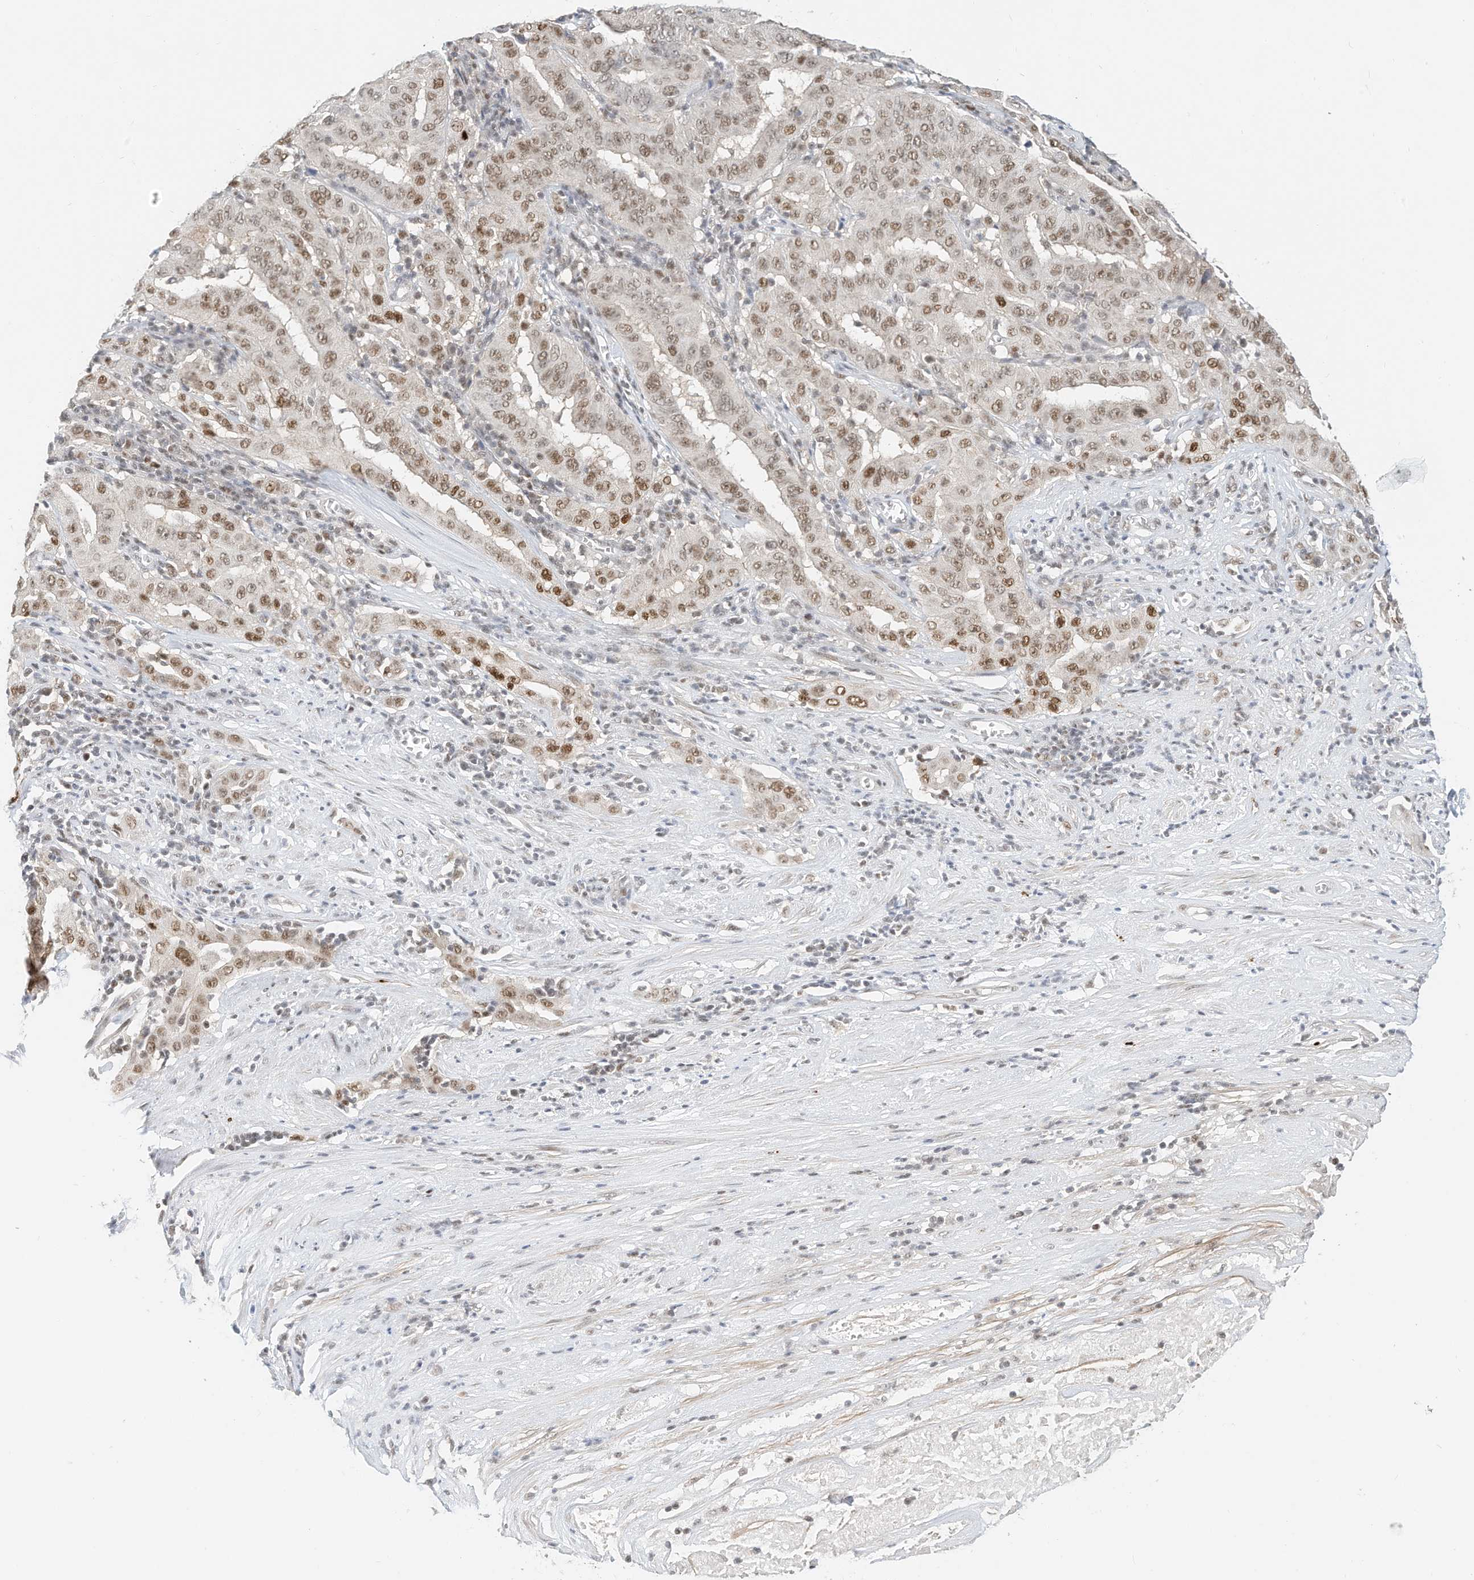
{"staining": {"intensity": "moderate", "quantity": ">75%", "location": "nuclear"}, "tissue": "pancreatic cancer", "cell_type": "Tumor cells", "image_type": "cancer", "snomed": [{"axis": "morphology", "description": "Adenocarcinoma, NOS"}, {"axis": "topography", "description": "Pancreas"}], "caption": "A brown stain shows moderate nuclear expression of a protein in human pancreatic adenocarcinoma tumor cells.", "gene": "OGT", "patient": {"sex": "male", "age": 63}}